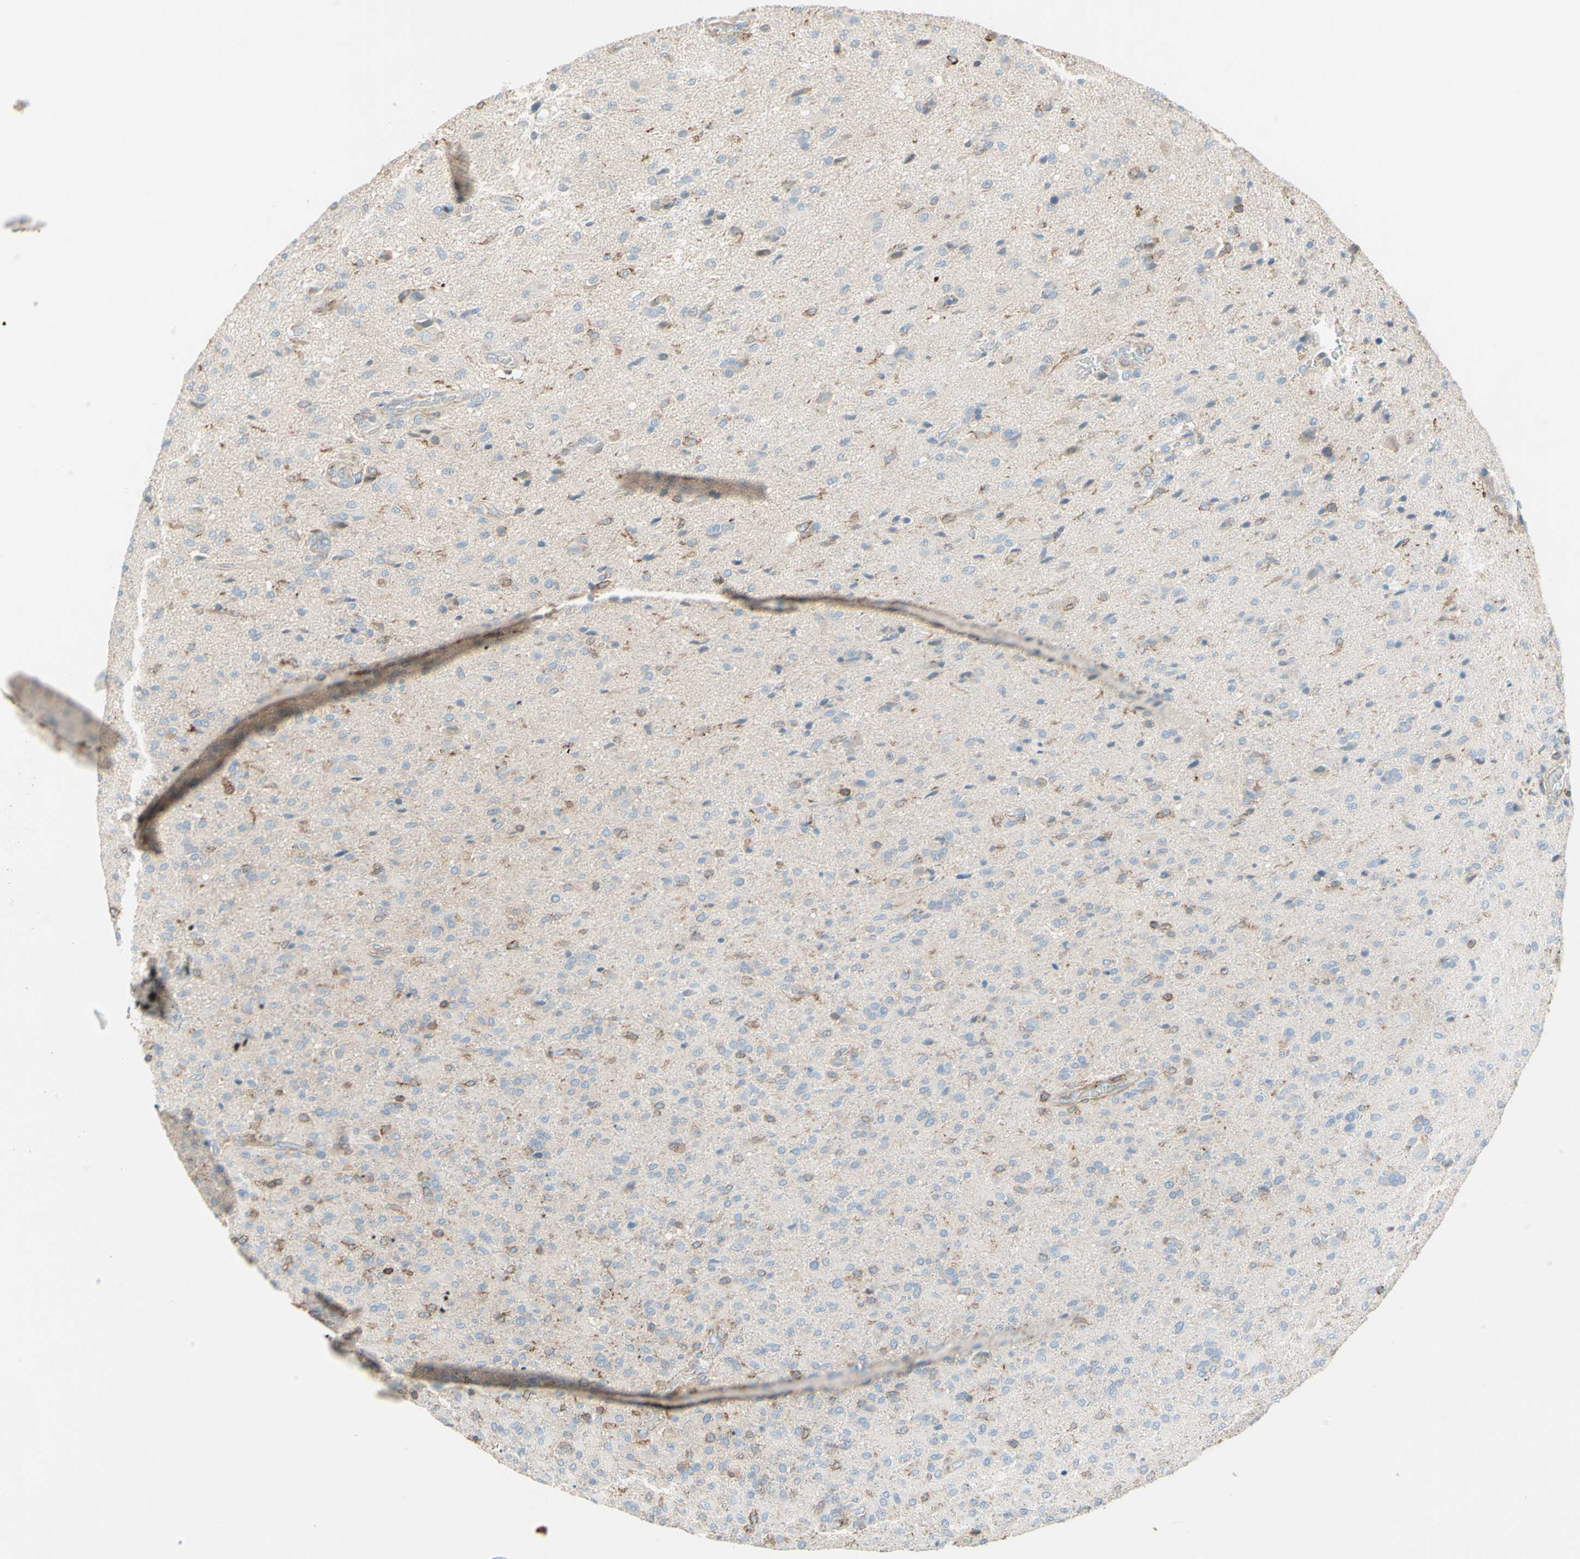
{"staining": {"intensity": "weak", "quantity": "25%-75%", "location": "cytoplasmic/membranous"}, "tissue": "glioma", "cell_type": "Tumor cells", "image_type": "cancer", "snomed": [{"axis": "morphology", "description": "Glioma, malignant, High grade"}, {"axis": "topography", "description": "Brain"}], "caption": "Malignant glioma (high-grade) was stained to show a protein in brown. There is low levels of weak cytoplasmic/membranous staining in approximately 25%-75% of tumor cells. Nuclei are stained in blue.", "gene": "SEMA4C", "patient": {"sex": "male", "age": 71}}